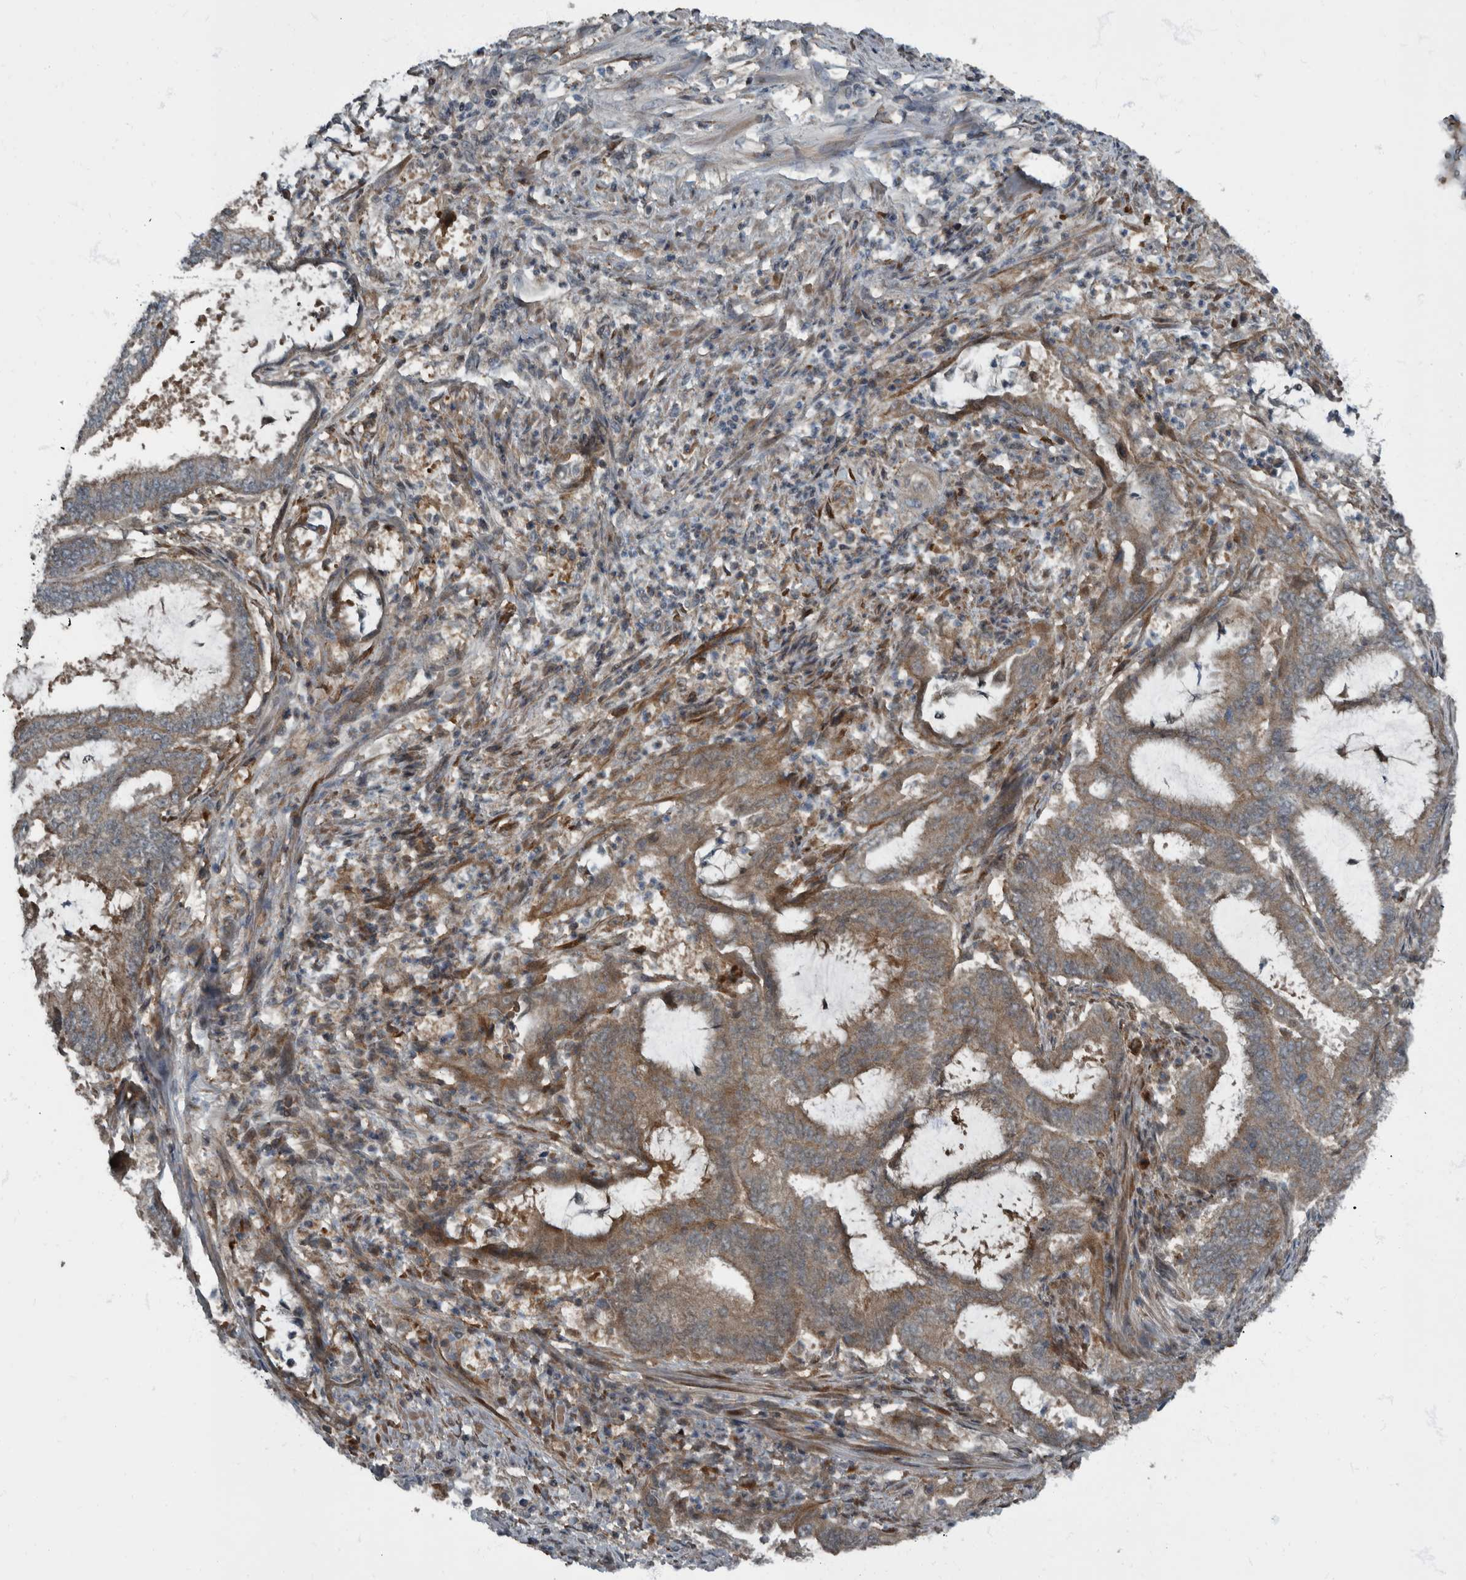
{"staining": {"intensity": "moderate", "quantity": ">75%", "location": "cytoplasmic/membranous"}, "tissue": "endometrial cancer", "cell_type": "Tumor cells", "image_type": "cancer", "snomed": [{"axis": "morphology", "description": "Adenocarcinoma, NOS"}, {"axis": "topography", "description": "Endometrium"}], "caption": "Brown immunohistochemical staining in human endometrial cancer (adenocarcinoma) shows moderate cytoplasmic/membranous positivity in about >75% of tumor cells.", "gene": "RABGGTB", "patient": {"sex": "female", "age": 51}}